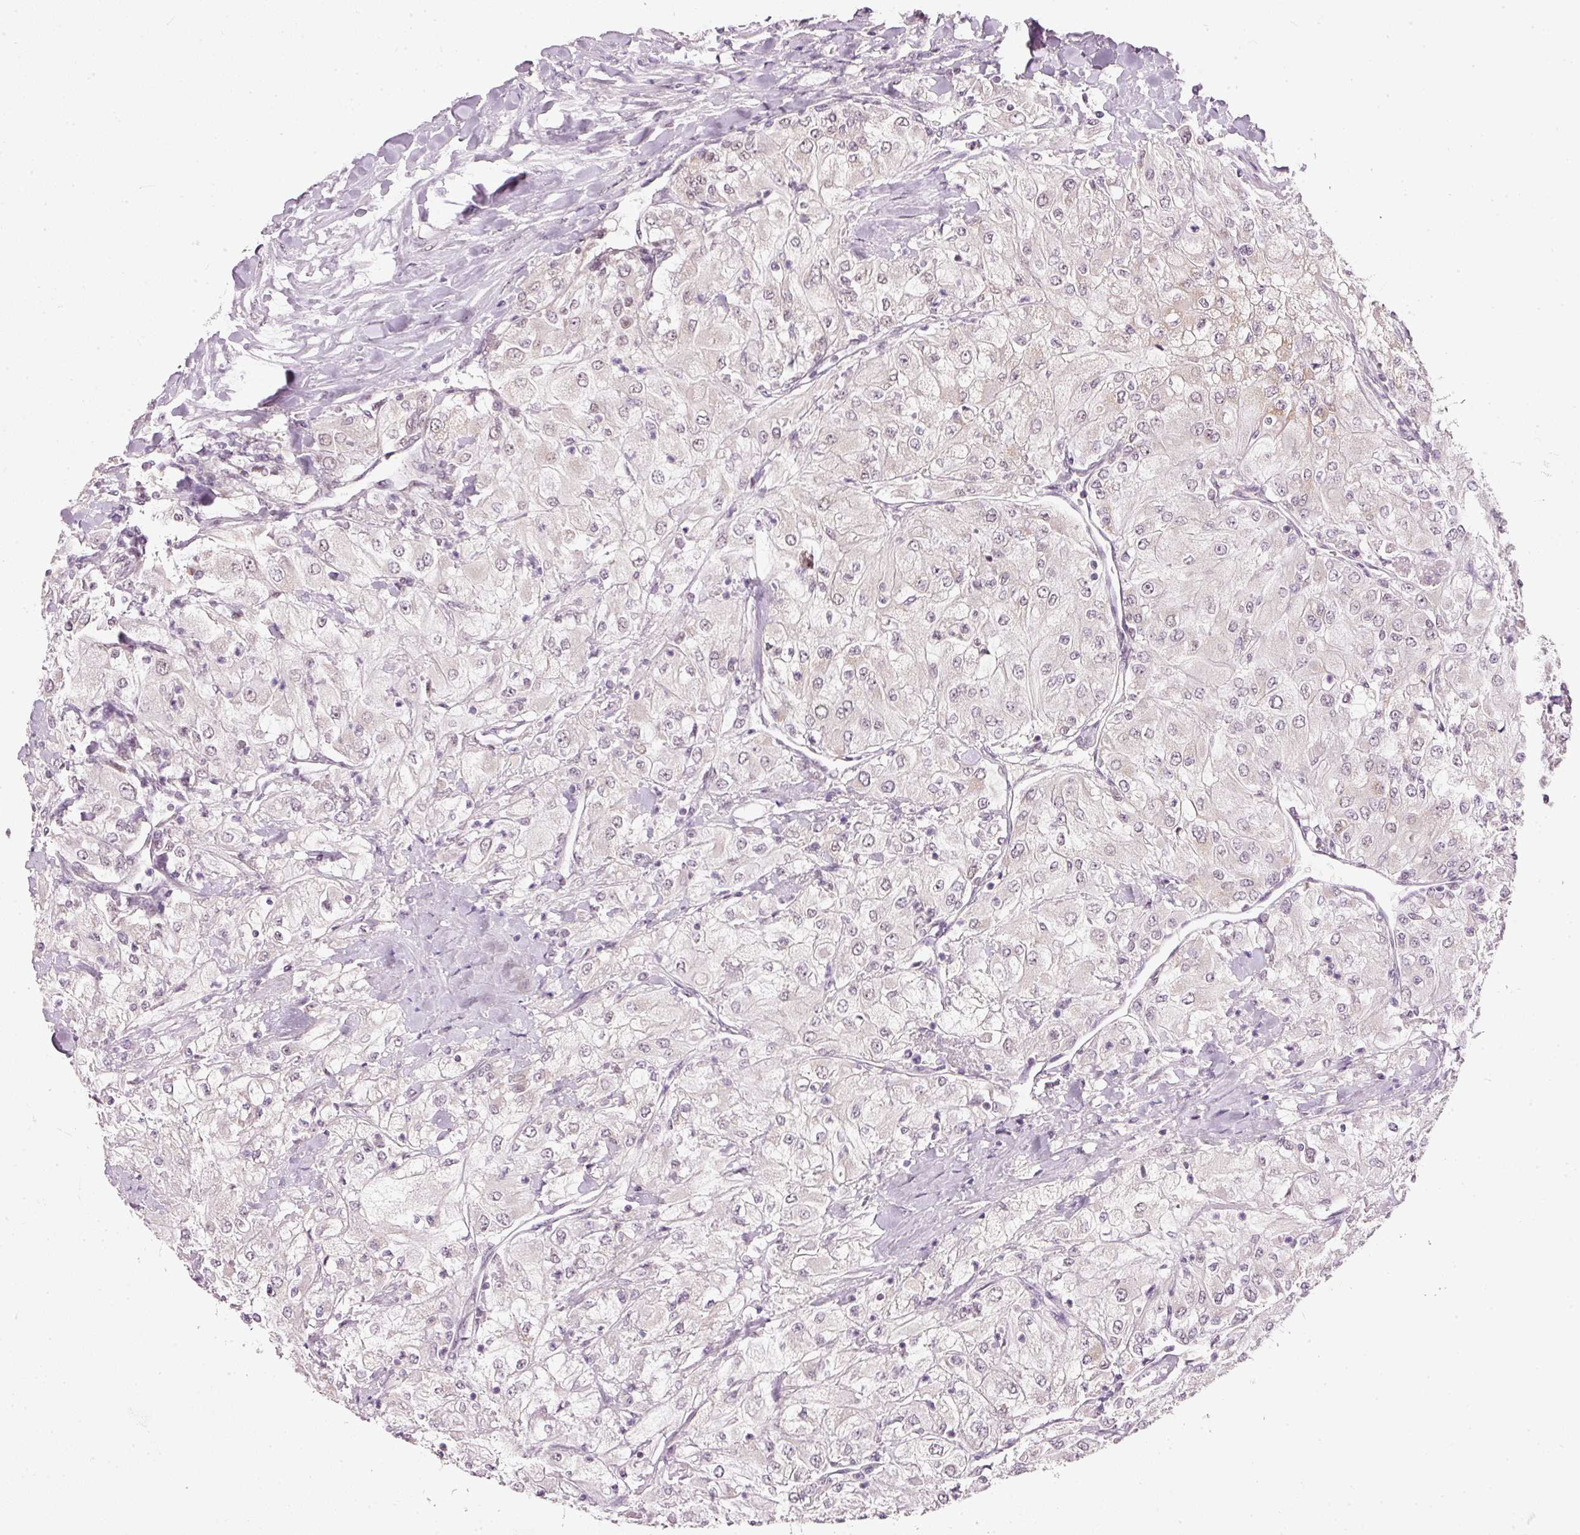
{"staining": {"intensity": "negative", "quantity": "none", "location": "none"}, "tissue": "renal cancer", "cell_type": "Tumor cells", "image_type": "cancer", "snomed": [{"axis": "morphology", "description": "Adenocarcinoma, NOS"}, {"axis": "topography", "description": "Kidney"}], "caption": "This is an IHC photomicrograph of human renal adenocarcinoma. There is no staining in tumor cells.", "gene": "FSTL3", "patient": {"sex": "male", "age": 80}}